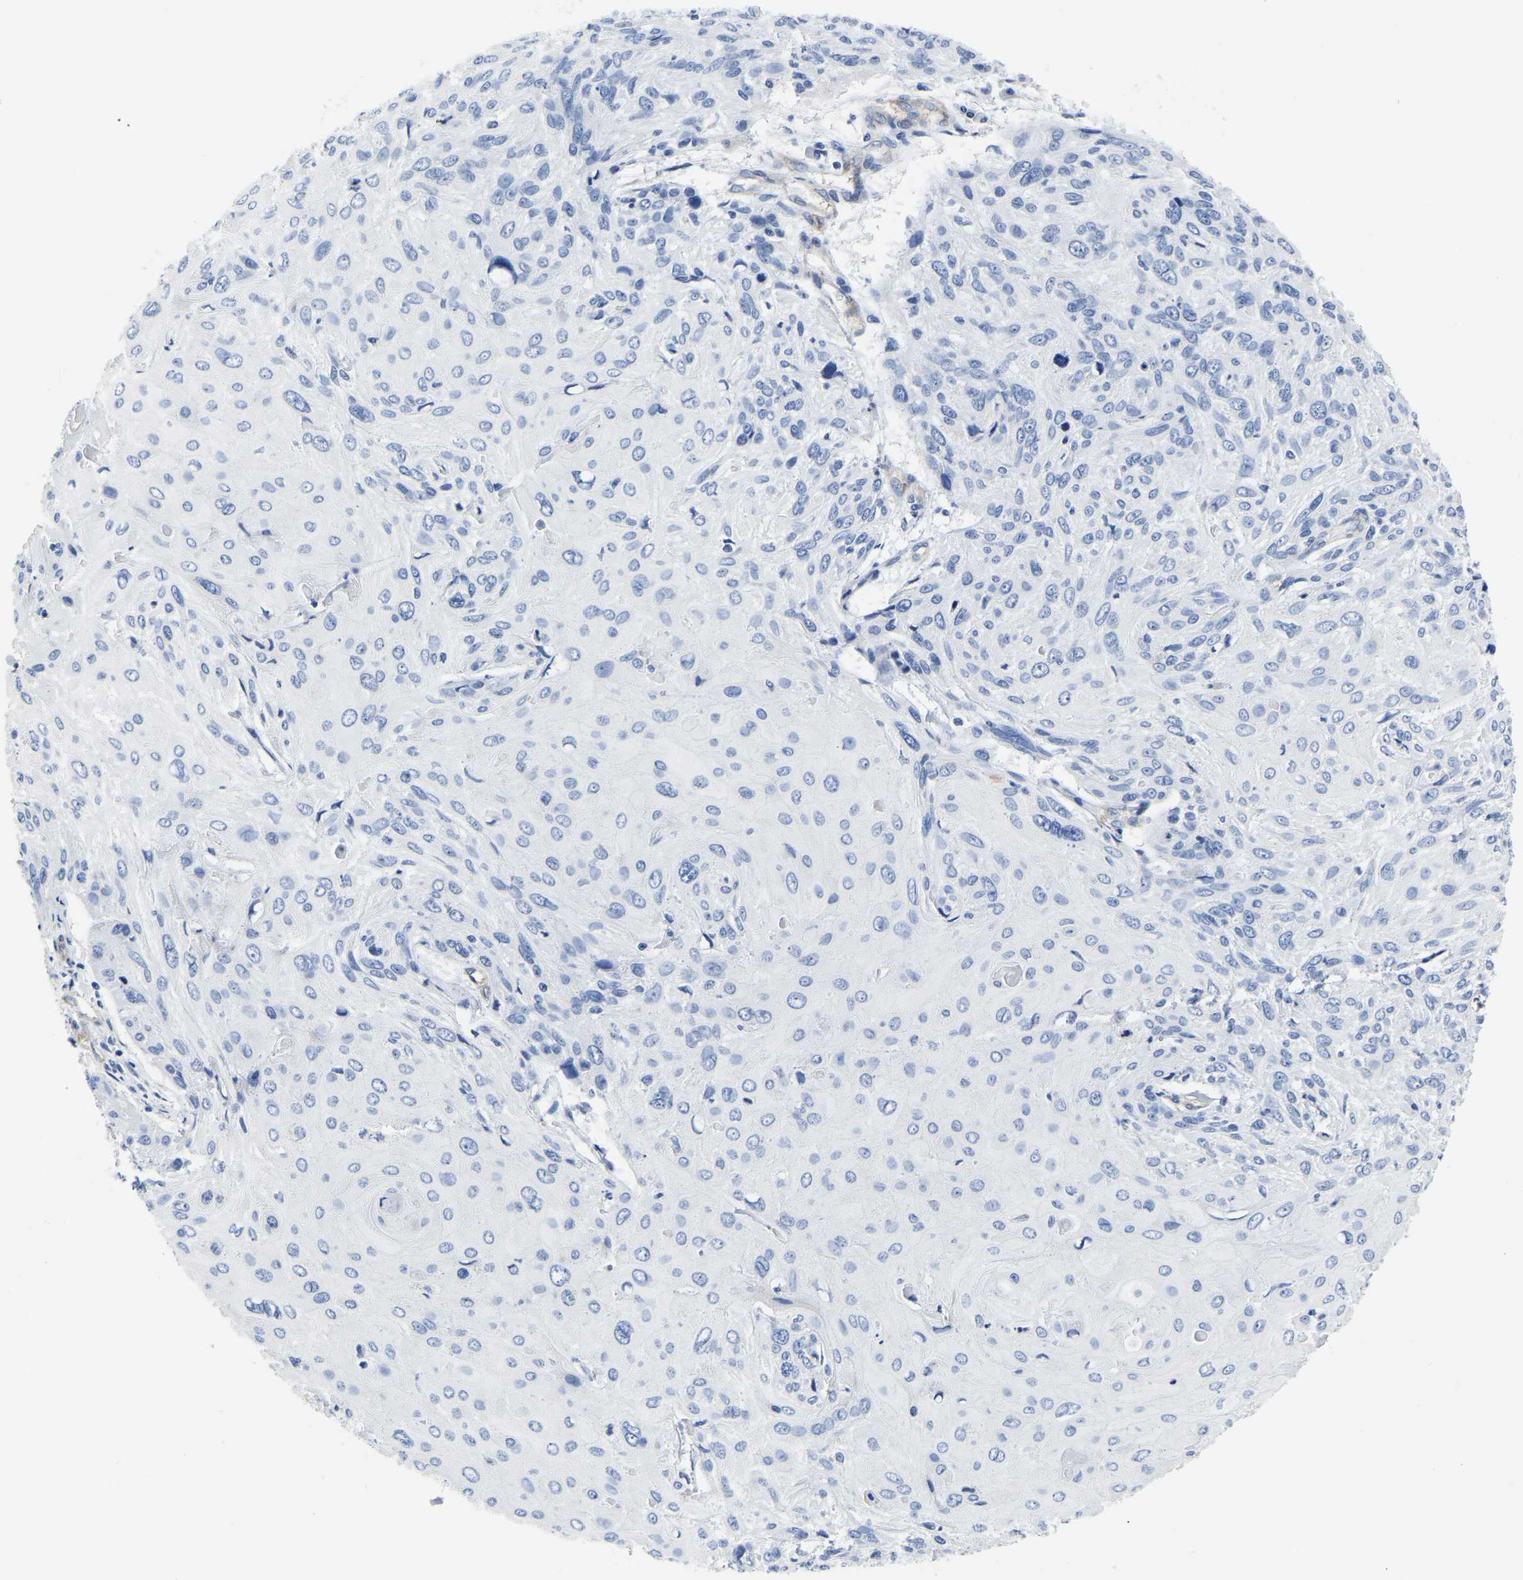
{"staining": {"intensity": "negative", "quantity": "none", "location": "none"}, "tissue": "cervical cancer", "cell_type": "Tumor cells", "image_type": "cancer", "snomed": [{"axis": "morphology", "description": "Squamous cell carcinoma, NOS"}, {"axis": "topography", "description": "Cervix"}], "caption": "A high-resolution histopathology image shows IHC staining of cervical cancer (squamous cell carcinoma), which exhibits no significant expression in tumor cells. (Brightfield microscopy of DAB (3,3'-diaminobenzidine) immunohistochemistry at high magnification).", "gene": "SLC45A3", "patient": {"sex": "female", "age": 51}}